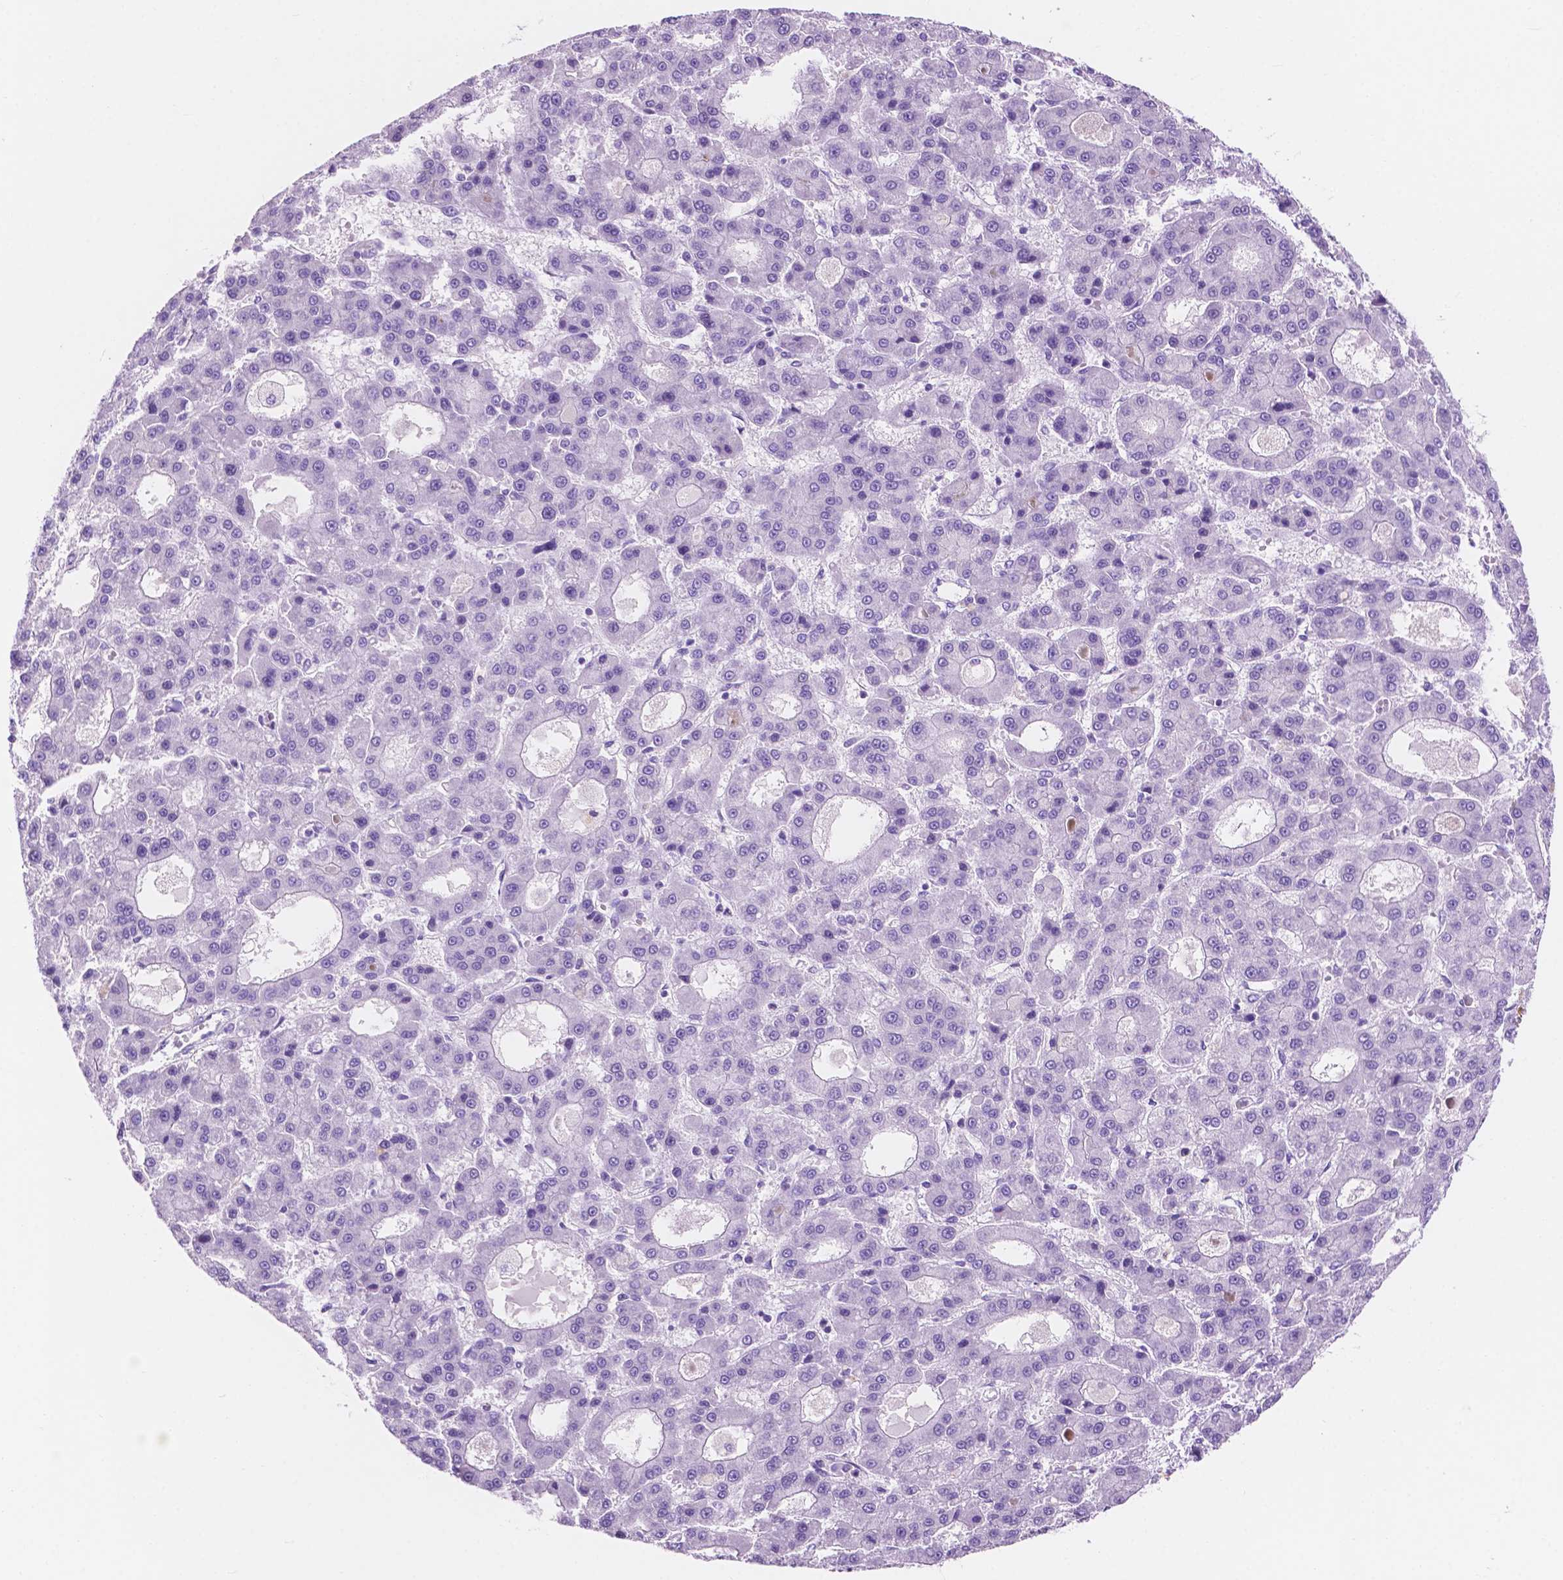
{"staining": {"intensity": "negative", "quantity": "none", "location": "none"}, "tissue": "liver cancer", "cell_type": "Tumor cells", "image_type": "cancer", "snomed": [{"axis": "morphology", "description": "Carcinoma, Hepatocellular, NOS"}, {"axis": "topography", "description": "Liver"}], "caption": "Protein analysis of liver cancer (hepatocellular carcinoma) reveals no significant positivity in tumor cells.", "gene": "IGFN1", "patient": {"sex": "male", "age": 70}}